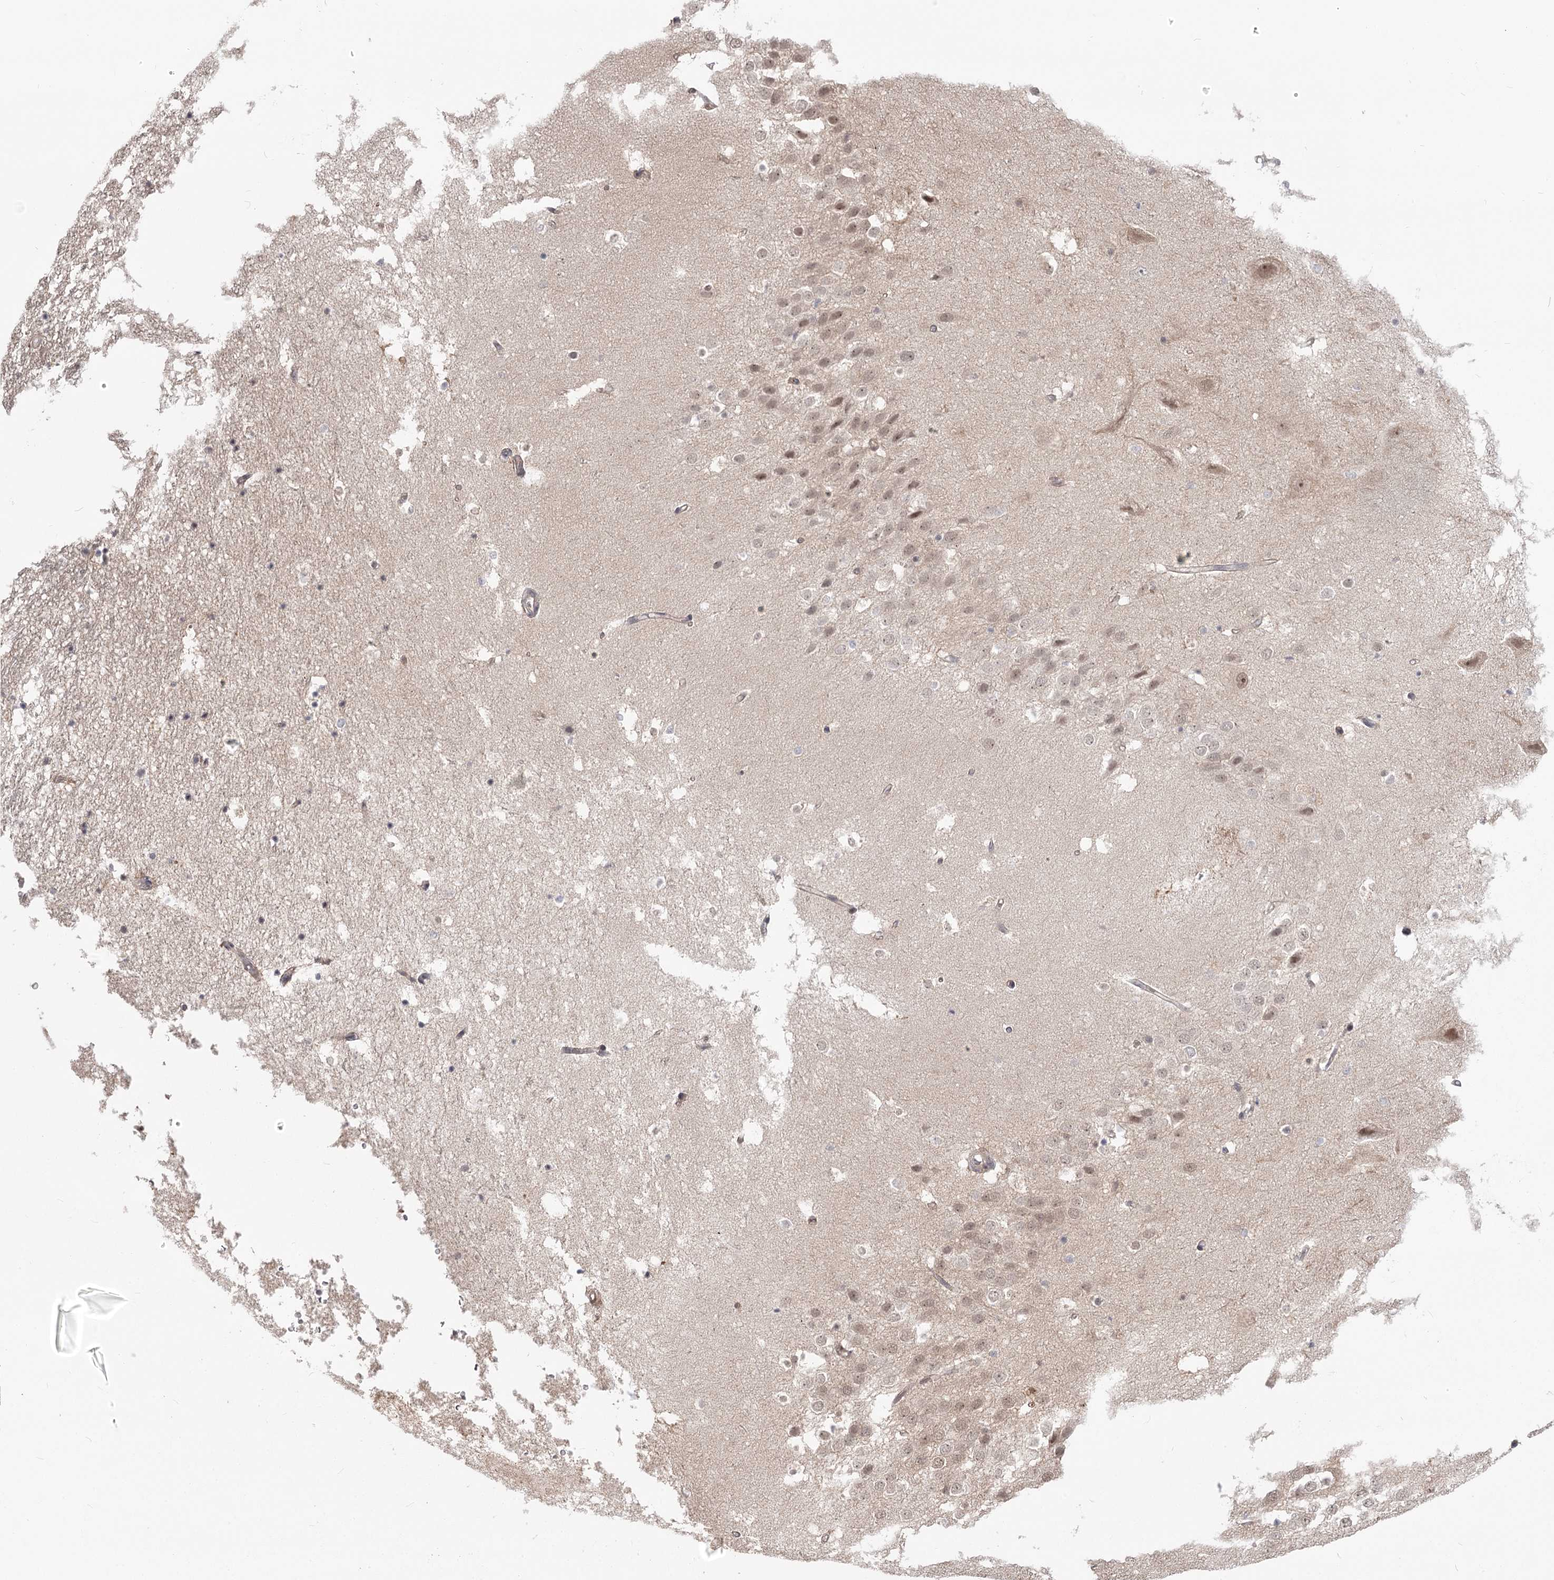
{"staining": {"intensity": "negative", "quantity": "none", "location": "none"}, "tissue": "hippocampus", "cell_type": "Glial cells", "image_type": "normal", "snomed": [{"axis": "morphology", "description": "Normal tissue, NOS"}, {"axis": "topography", "description": "Hippocampus"}], "caption": "Hippocampus was stained to show a protein in brown. There is no significant expression in glial cells. Brightfield microscopy of IHC stained with DAB (brown) and hematoxylin (blue), captured at high magnification.", "gene": "CCNG2", "patient": {"sex": "female", "age": 52}}